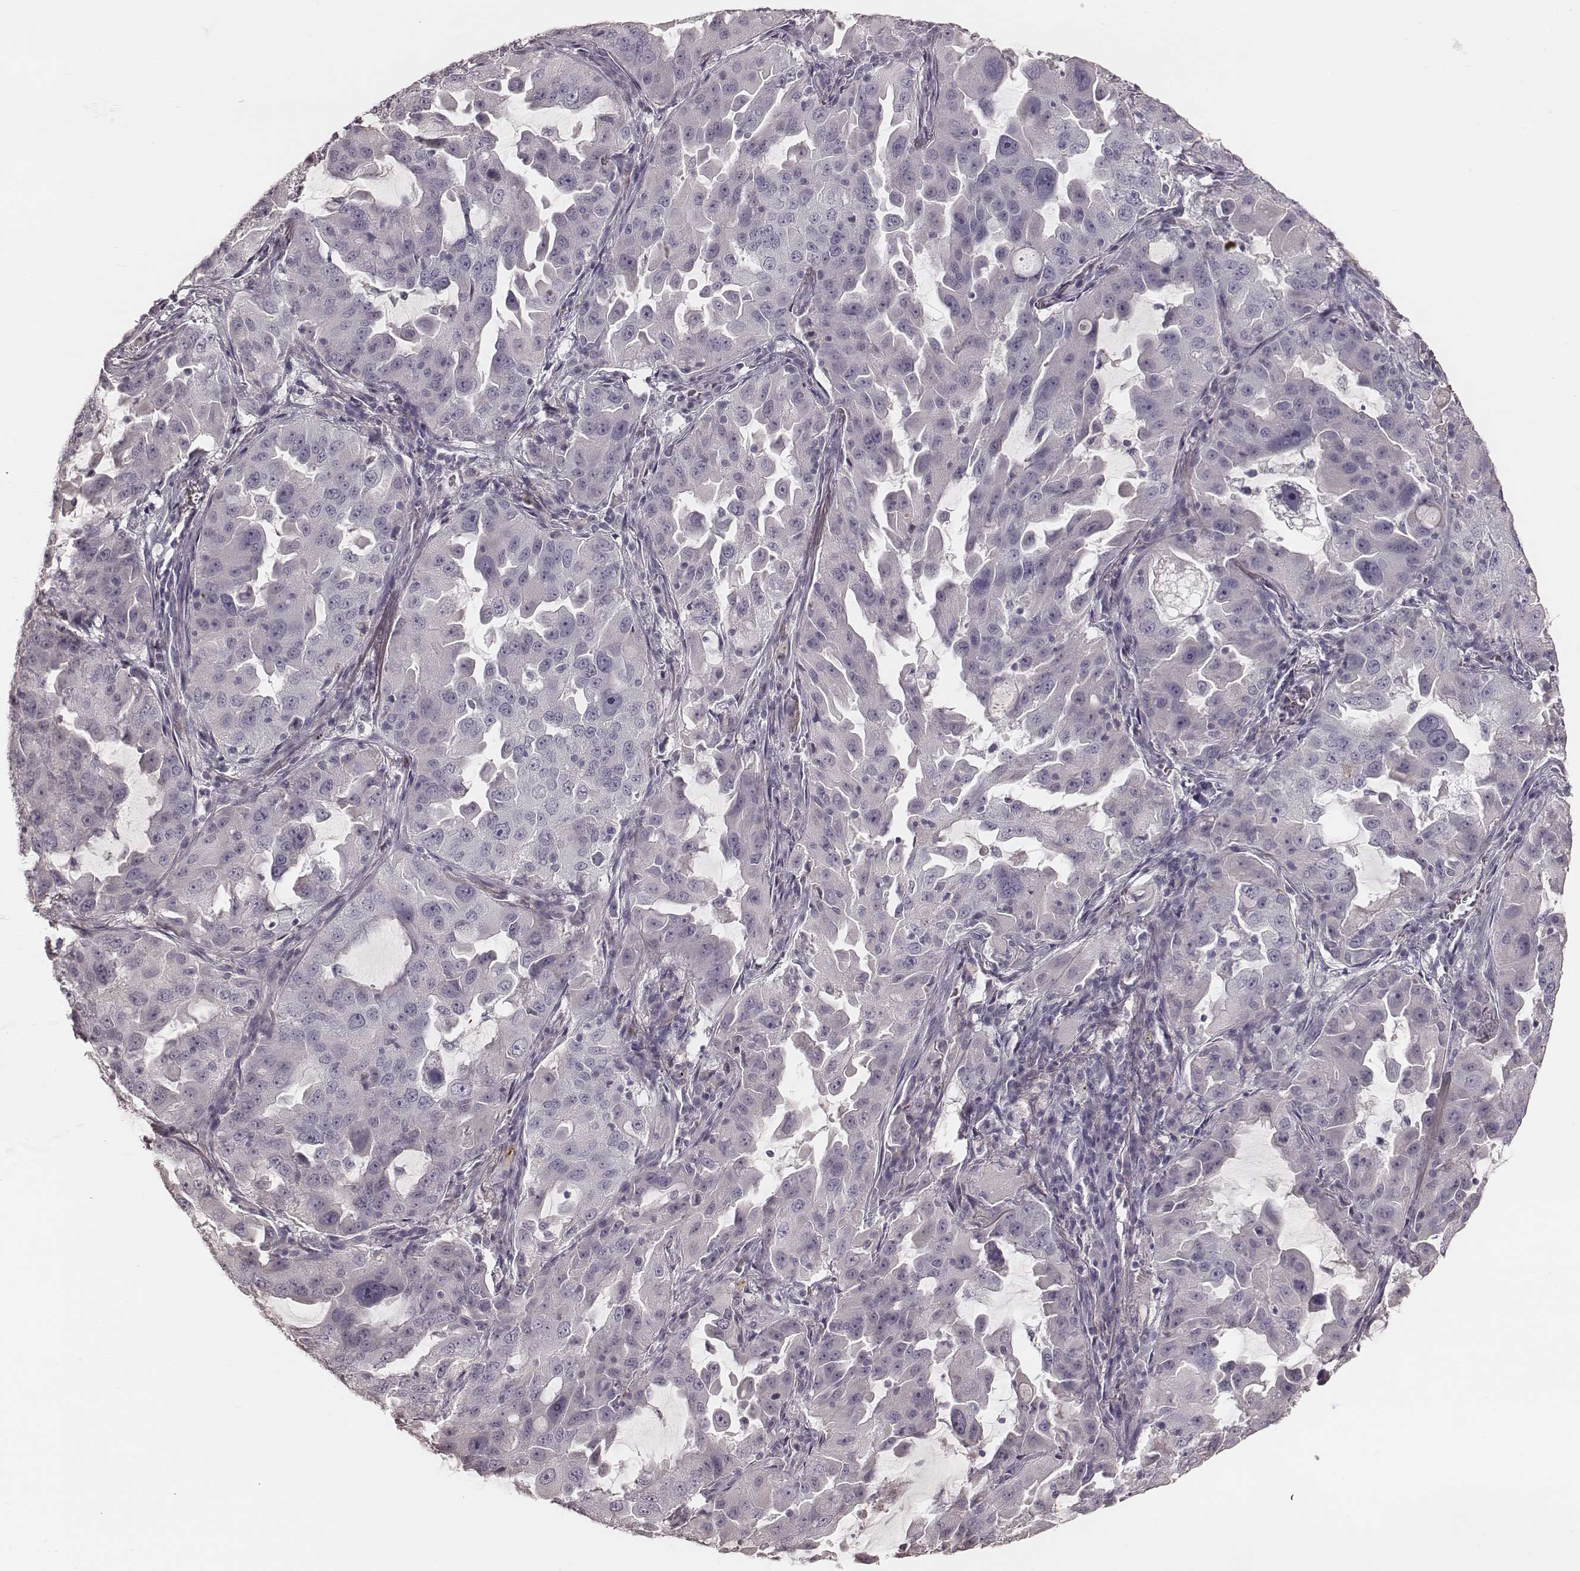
{"staining": {"intensity": "negative", "quantity": "none", "location": "none"}, "tissue": "lung cancer", "cell_type": "Tumor cells", "image_type": "cancer", "snomed": [{"axis": "morphology", "description": "Adenocarcinoma, NOS"}, {"axis": "topography", "description": "Lung"}], "caption": "An IHC image of lung cancer (adenocarcinoma) is shown. There is no staining in tumor cells of lung cancer (adenocarcinoma). (DAB (3,3'-diaminobenzidine) immunohistochemistry (IHC), high magnification).", "gene": "SMIM24", "patient": {"sex": "female", "age": 61}}